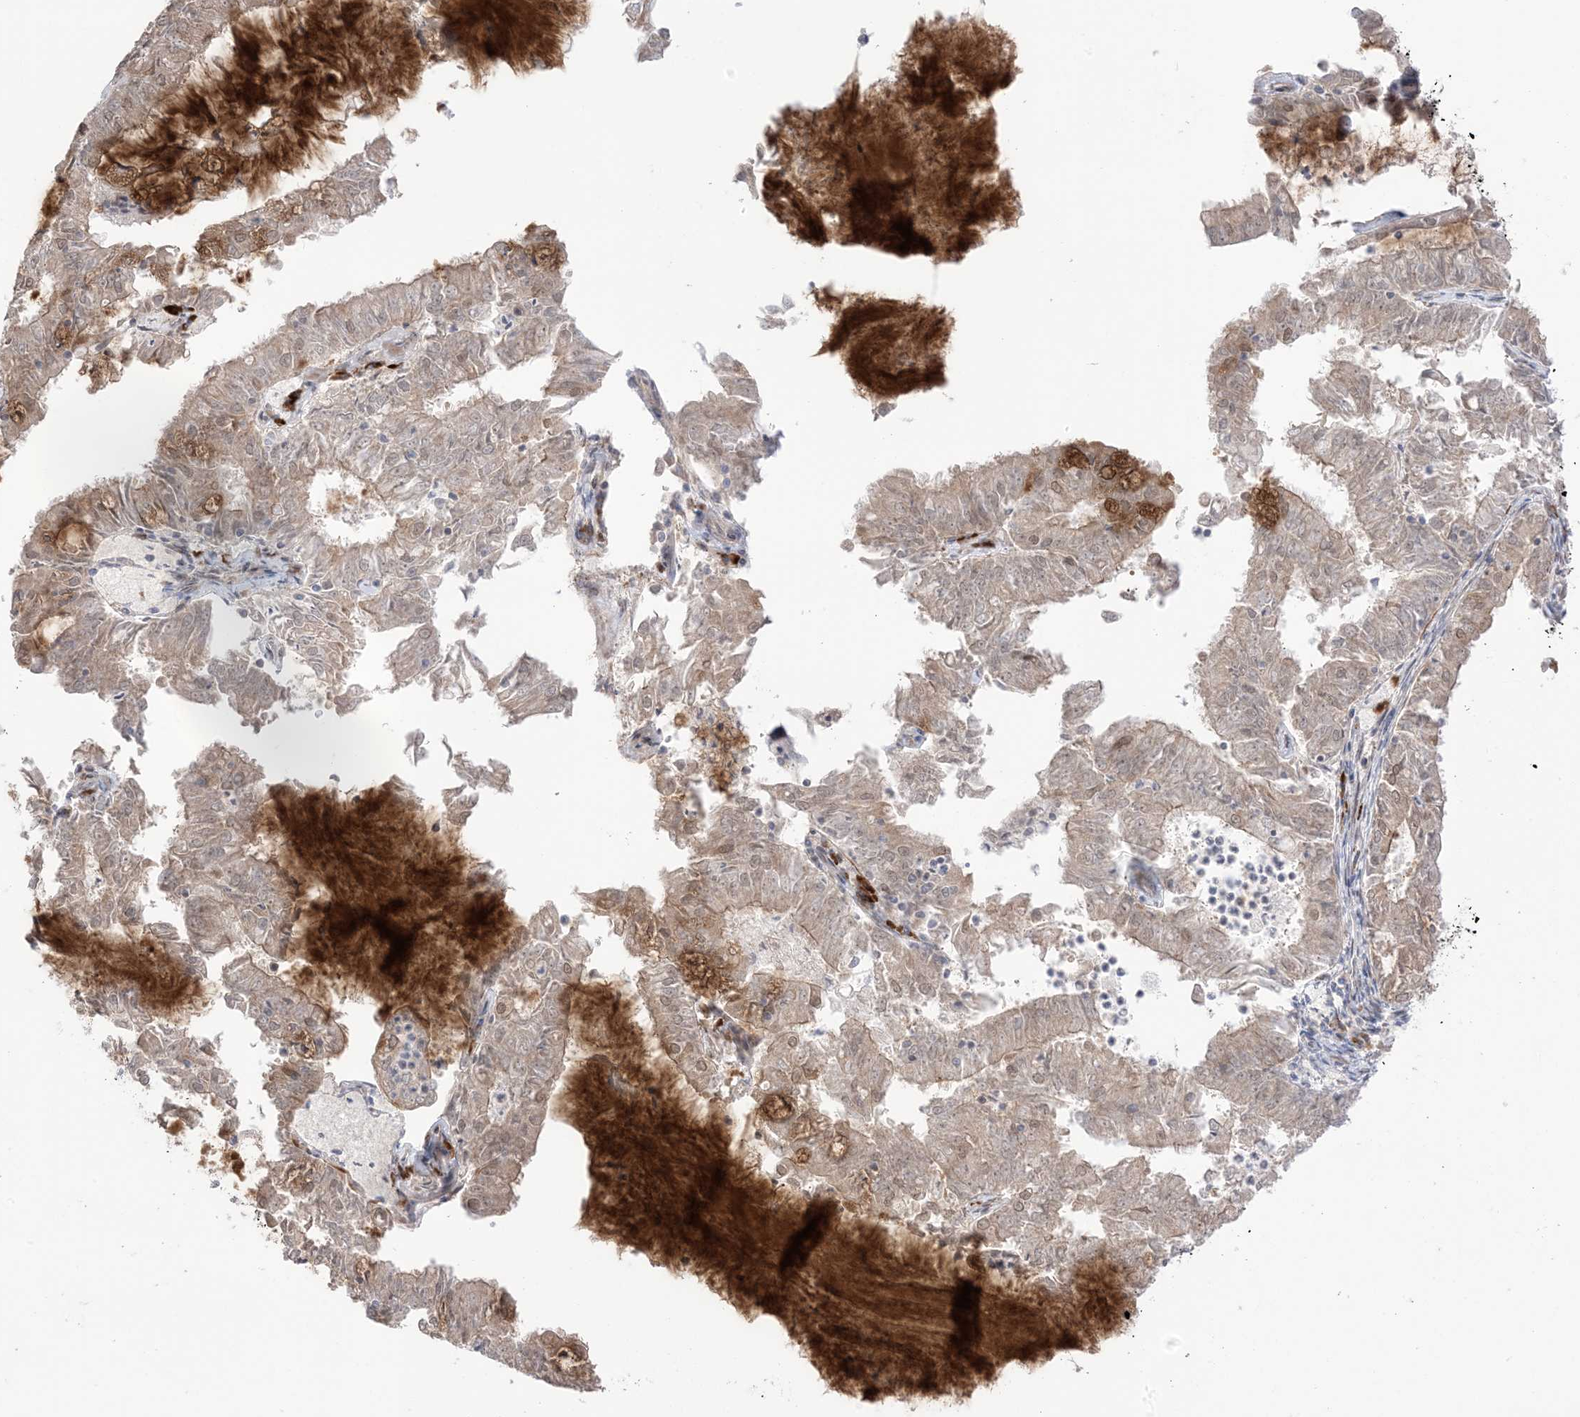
{"staining": {"intensity": "moderate", "quantity": ">75%", "location": "cytoplasmic/membranous,nuclear"}, "tissue": "endometrial cancer", "cell_type": "Tumor cells", "image_type": "cancer", "snomed": [{"axis": "morphology", "description": "Adenocarcinoma, NOS"}, {"axis": "topography", "description": "Endometrium"}], "caption": "Endometrial cancer (adenocarcinoma) stained for a protein shows moderate cytoplasmic/membranous and nuclear positivity in tumor cells.", "gene": "UBE2E2", "patient": {"sex": "female", "age": 57}}